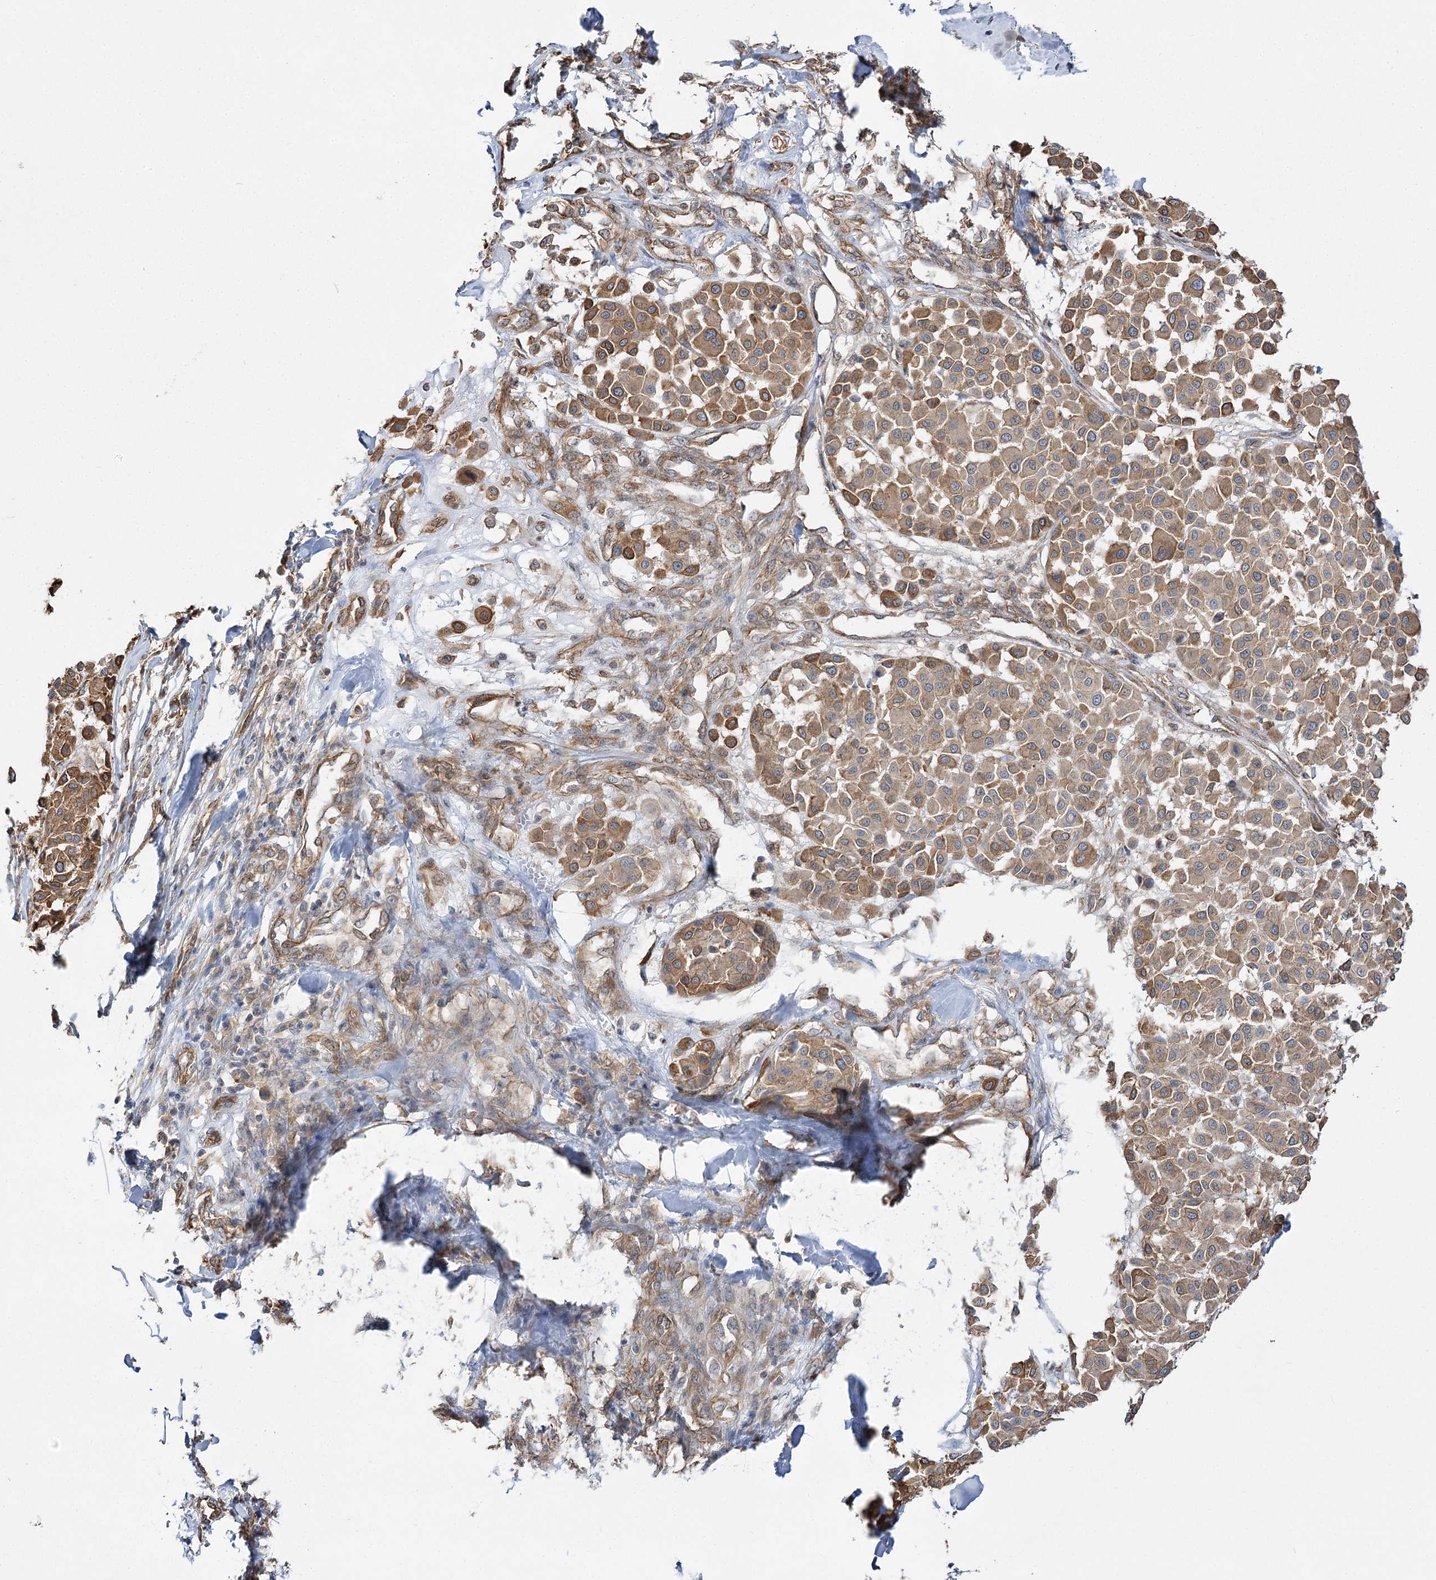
{"staining": {"intensity": "moderate", "quantity": ">75%", "location": "cytoplasmic/membranous"}, "tissue": "melanoma", "cell_type": "Tumor cells", "image_type": "cancer", "snomed": [{"axis": "morphology", "description": "Malignant melanoma, Metastatic site"}, {"axis": "topography", "description": "Soft tissue"}], "caption": "IHC histopathology image of neoplastic tissue: human malignant melanoma (metastatic site) stained using immunohistochemistry exhibits medium levels of moderate protein expression localized specifically in the cytoplasmic/membranous of tumor cells, appearing as a cytoplasmic/membranous brown color.", "gene": "SH3BP5L", "patient": {"sex": "male", "age": 41}}